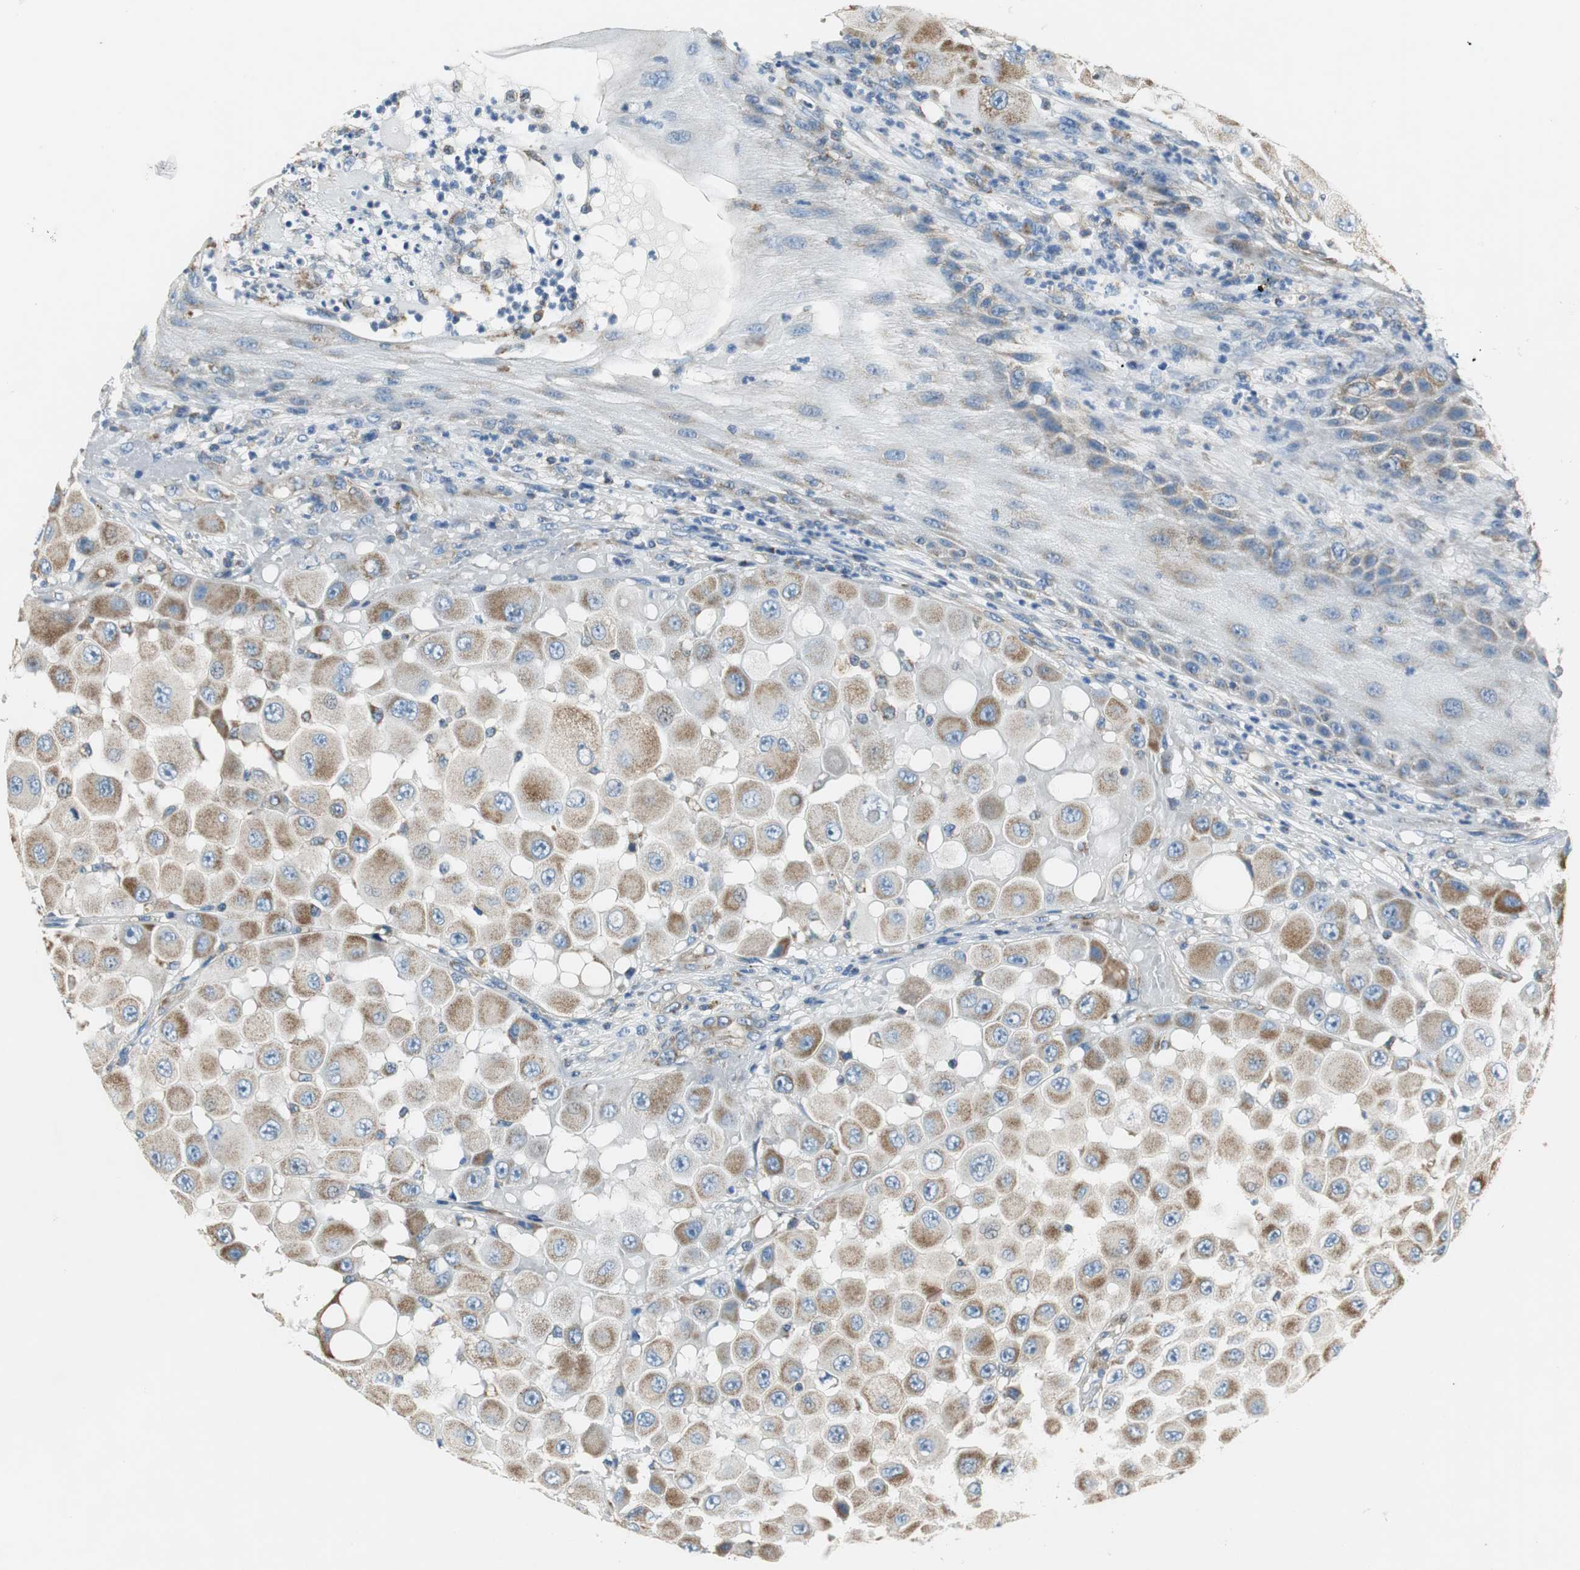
{"staining": {"intensity": "moderate", "quantity": ">75%", "location": "cytoplasmic/membranous"}, "tissue": "melanoma", "cell_type": "Tumor cells", "image_type": "cancer", "snomed": [{"axis": "morphology", "description": "Malignant melanoma, NOS"}, {"axis": "topography", "description": "Skin"}], "caption": "Protein staining exhibits moderate cytoplasmic/membranous expression in about >75% of tumor cells in malignant melanoma.", "gene": "GSTK1", "patient": {"sex": "female", "age": 81}}